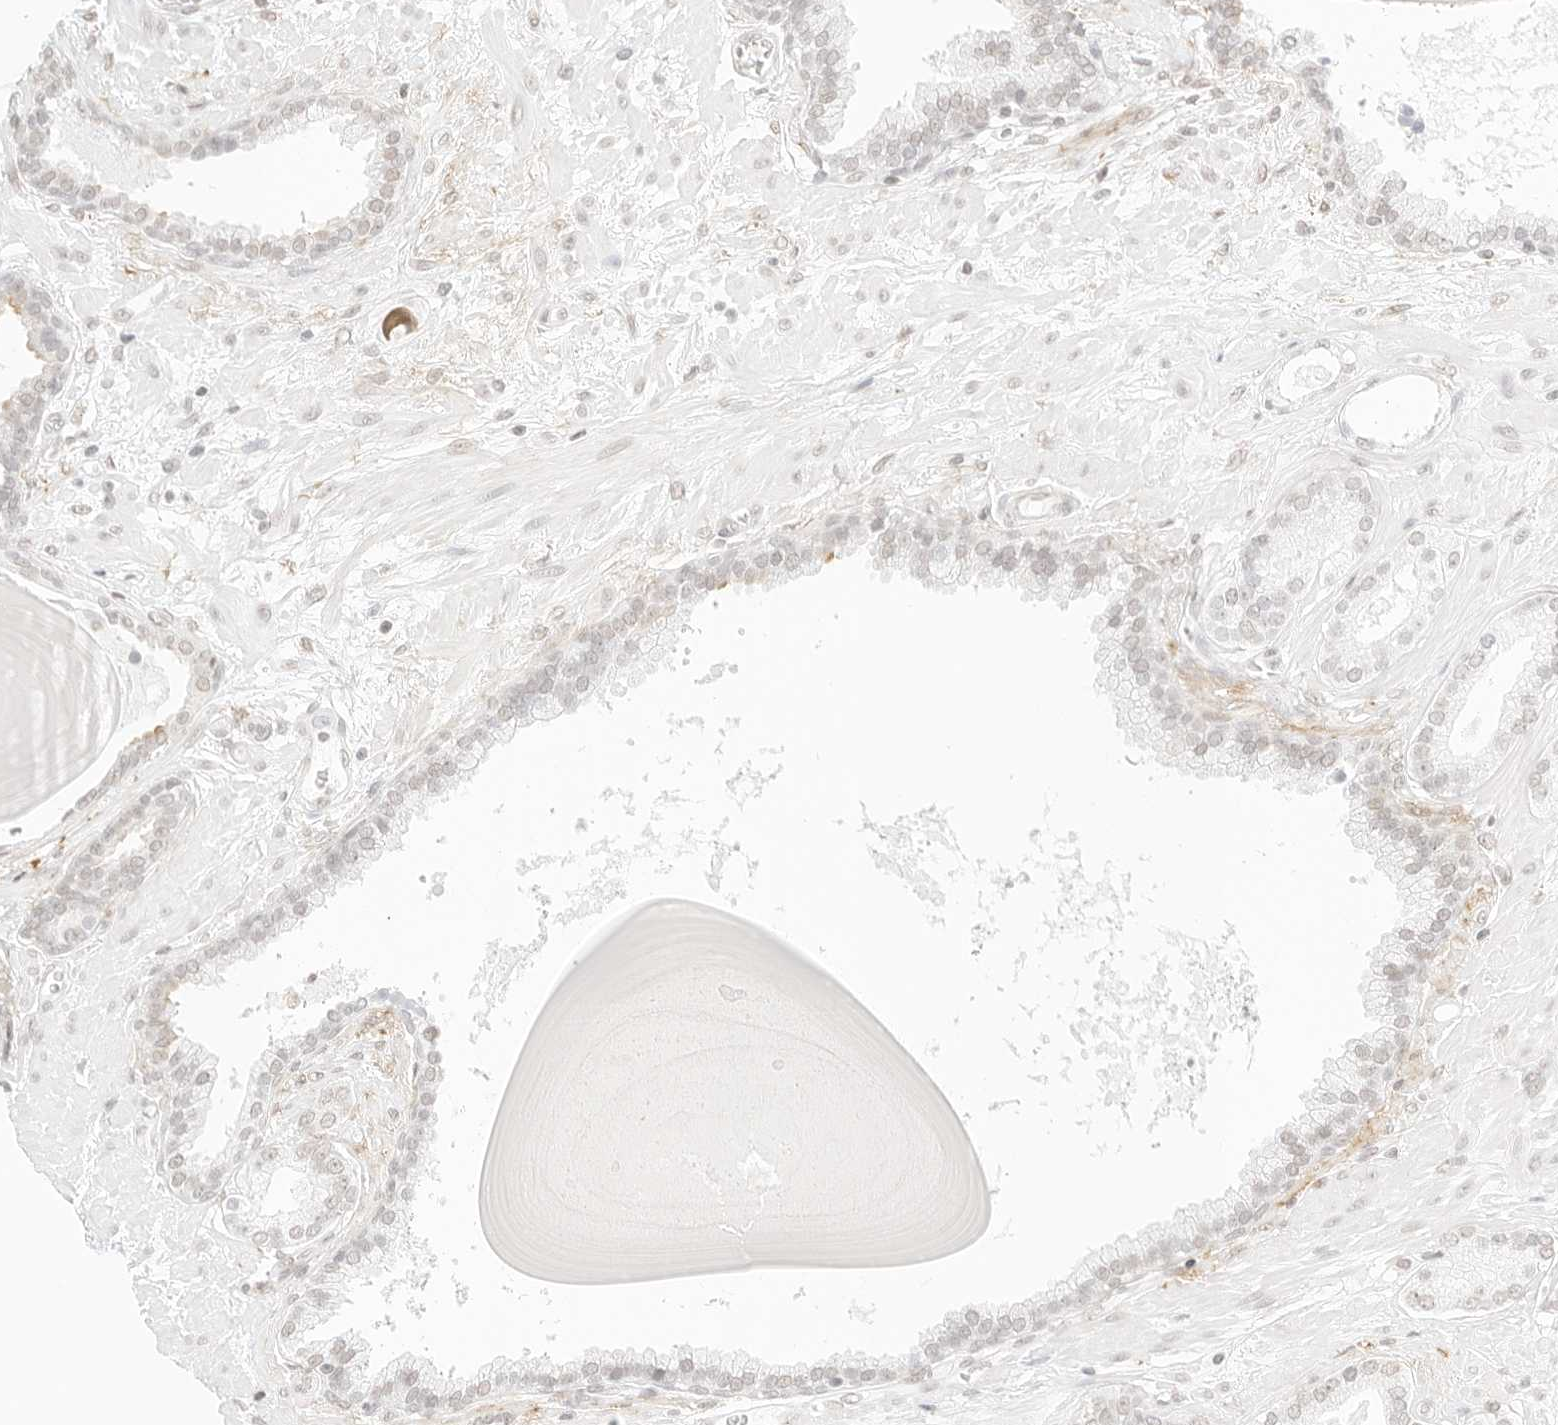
{"staining": {"intensity": "negative", "quantity": "none", "location": "none"}, "tissue": "prostate cancer", "cell_type": "Tumor cells", "image_type": "cancer", "snomed": [{"axis": "morphology", "description": "Adenocarcinoma, Low grade"}, {"axis": "topography", "description": "Prostate"}], "caption": "Immunohistochemistry (IHC) image of human prostate cancer stained for a protein (brown), which exhibits no expression in tumor cells. The staining is performed using DAB brown chromogen with nuclei counter-stained in using hematoxylin.", "gene": "FBLN5", "patient": {"sex": "male", "age": 70}}